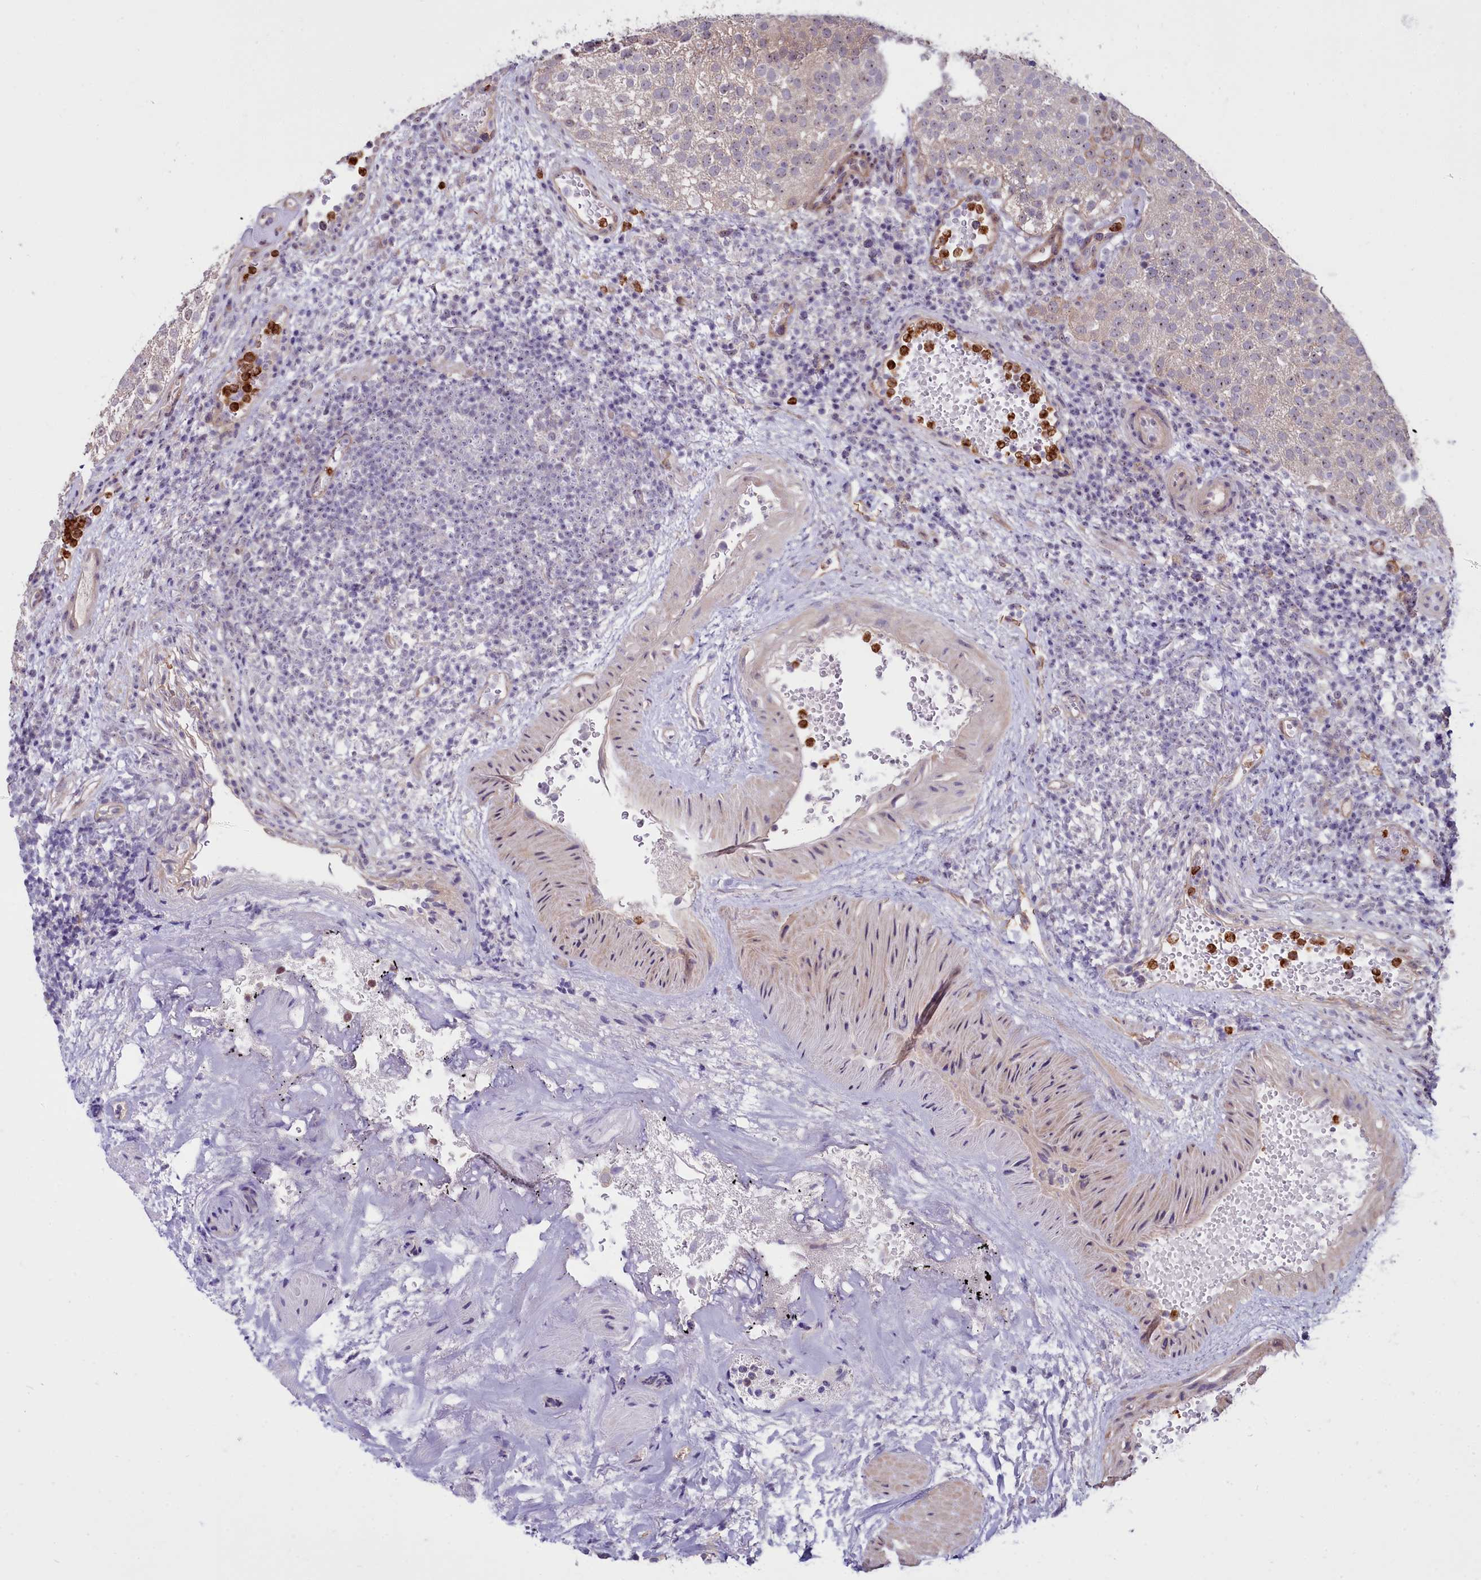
{"staining": {"intensity": "negative", "quantity": "none", "location": "none"}, "tissue": "urothelial cancer", "cell_type": "Tumor cells", "image_type": "cancer", "snomed": [{"axis": "morphology", "description": "Urothelial carcinoma, Low grade"}, {"axis": "topography", "description": "Urinary bladder"}], "caption": "The photomicrograph exhibits no significant expression in tumor cells of urothelial carcinoma (low-grade). (DAB (3,3'-diaminobenzidine) IHC with hematoxylin counter stain).", "gene": "BCAR1", "patient": {"sex": "male", "age": 78}}